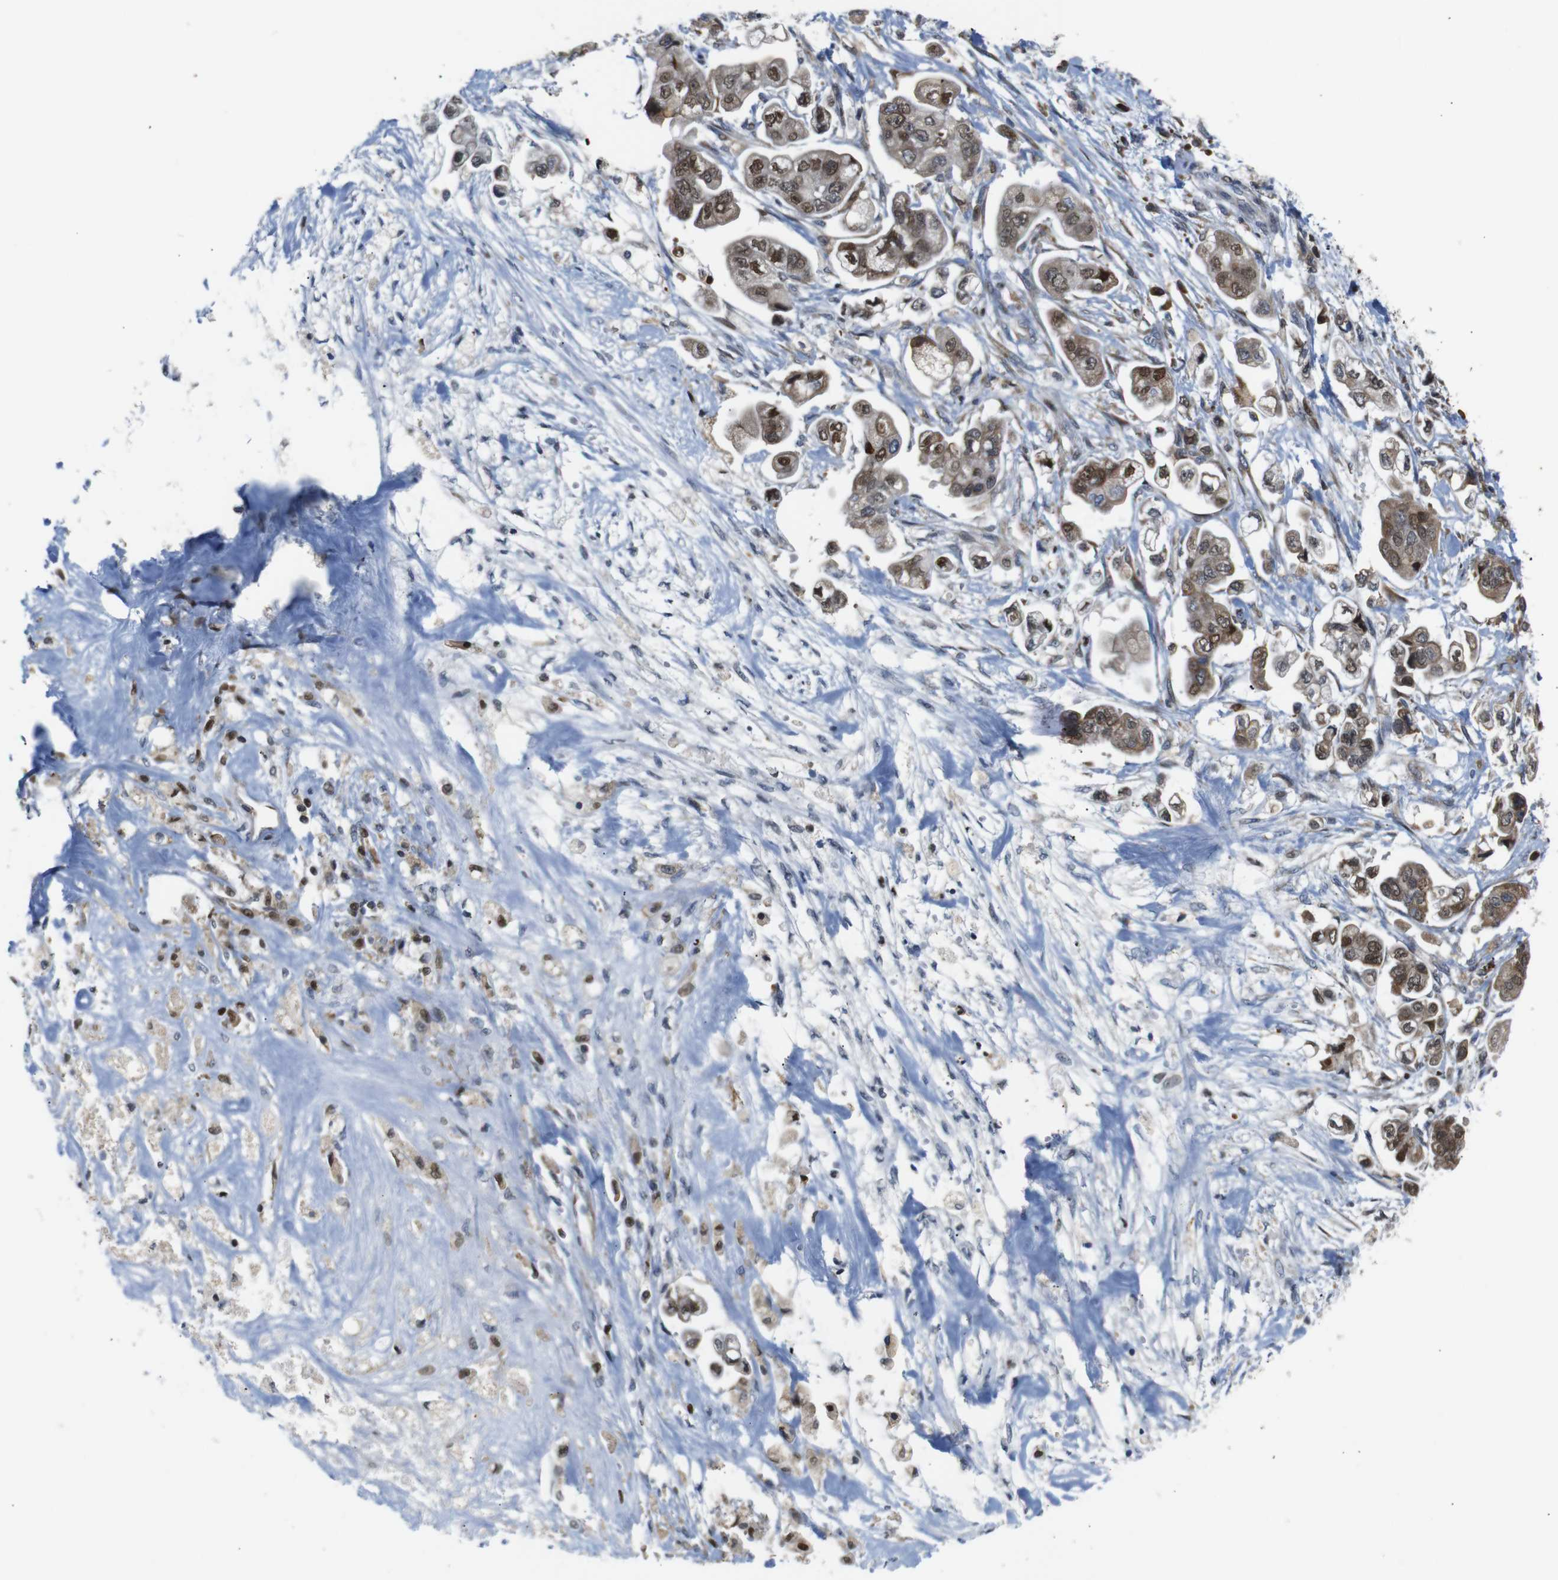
{"staining": {"intensity": "moderate", "quantity": ">75%", "location": "cytoplasmic/membranous,nuclear"}, "tissue": "stomach cancer", "cell_type": "Tumor cells", "image_type": "cancer", "snomed": [{"axis": "morphology", "description": "Adenocarcinoma, NOS"}, {"axis": "topography", "description": "Stomach"}], "caption": "This is a micrograph of immunohistochemistry (IHC) staining of stomach adenocarcinoma, which shows moderate expression in the cytoplasmic/membranous and nuclear of tumor cells.", "gene": "PTPN1", "patient": {"sex": "male", "age": 62}}